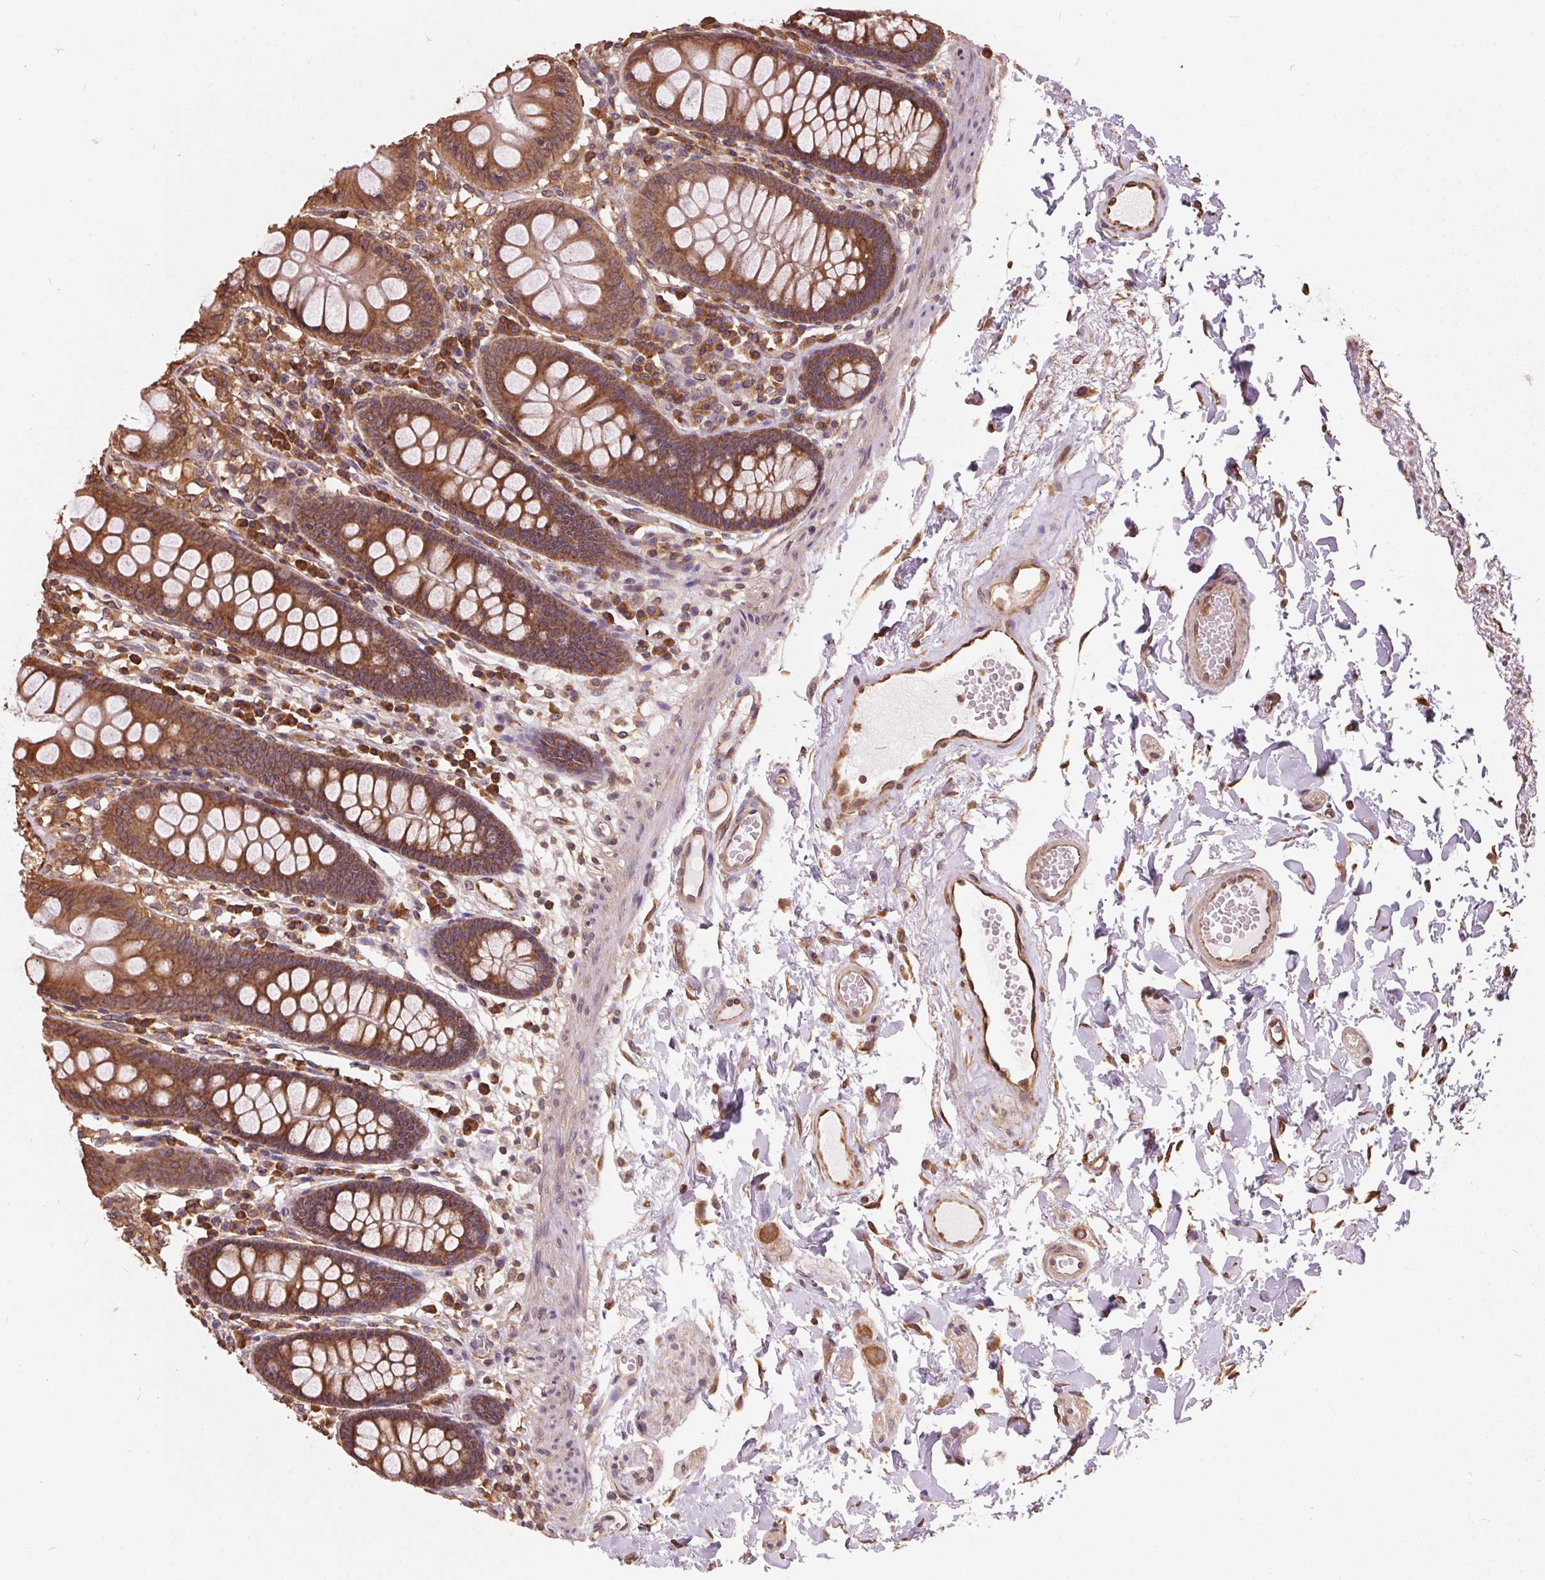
{"staining": {"intensity": "strong", "quantity": ">75%", "location": "cytoplasmic/membranous"}, "tissue": "colon", "cell_type": "Endothelial cells", "image_type": "normal", "snomed": [{"axis": "morphology", "description": "Normal tissue, NOS"}, {"axis": "topography", "description": "Colon"}], "caption": "Immunohistochemical staining of normal colon shows strong cytoplasmic/membranous protein positivity in approximately >75% of endothelial cells.", "gene": "EIF2S1", "patient": {"sex": "male", "age": 84}}